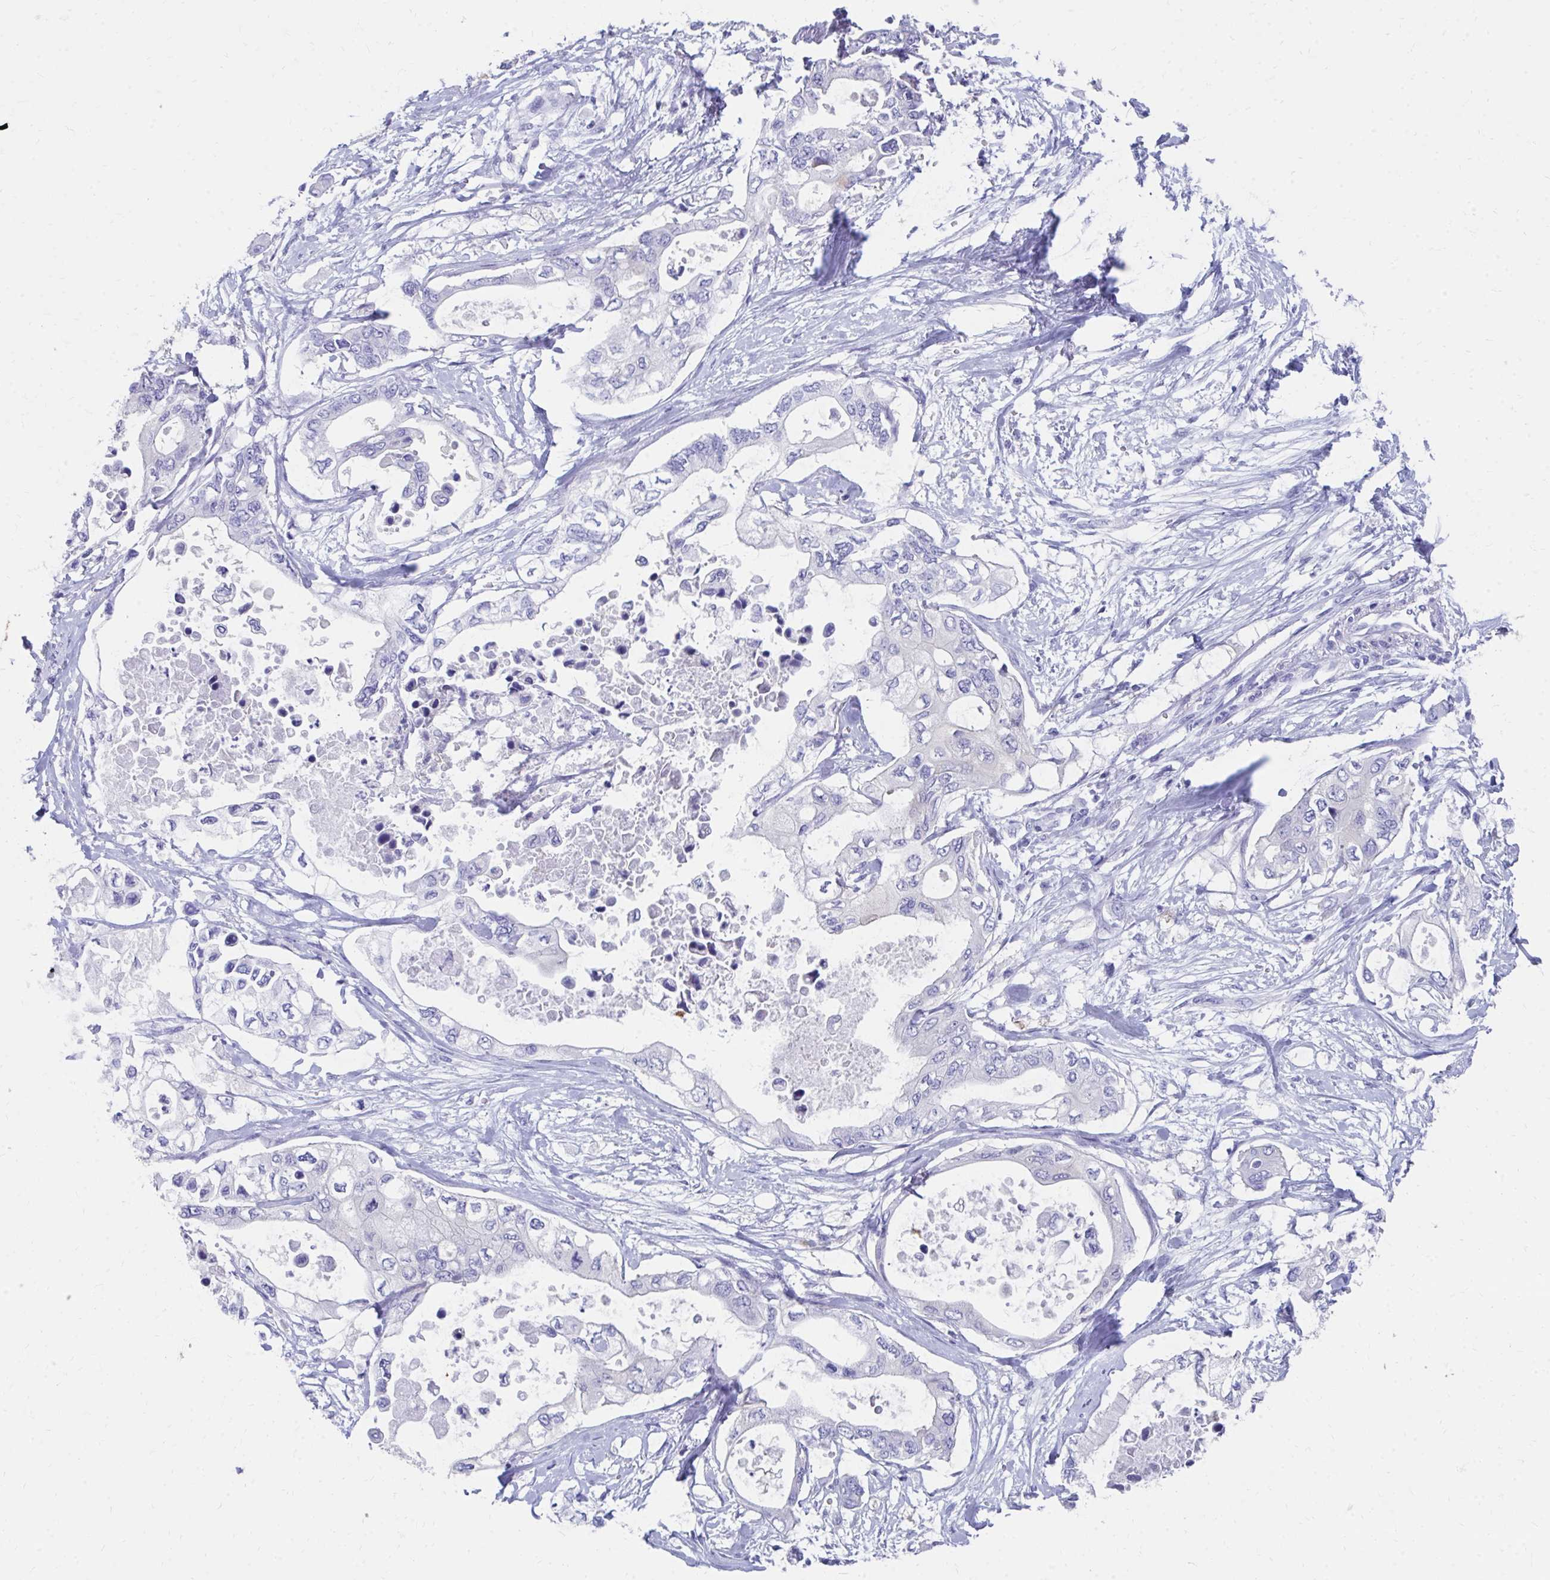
{"staining": {"intensity": "negative", "quantity": "none", "location": "none"}, "tissue": "pancreatic cancer", "cell_type": "Tumor cells", "image_type": "cancer", "snomed": [{"axis": "morphology", "description": "Adenocarcinoma, NOS"}, {"axis": "topography", "description": "Pancreas"}], "caption": "This photomicrograph is of adenocarcinoma (pancreatic) stained with immunohistochemistry to label a protein in brown with the nuclei are counter-stained blue. There is no positivity in tumor cells.", "gene": "HGD", "patient": {"sex": "female", "age": 63}}